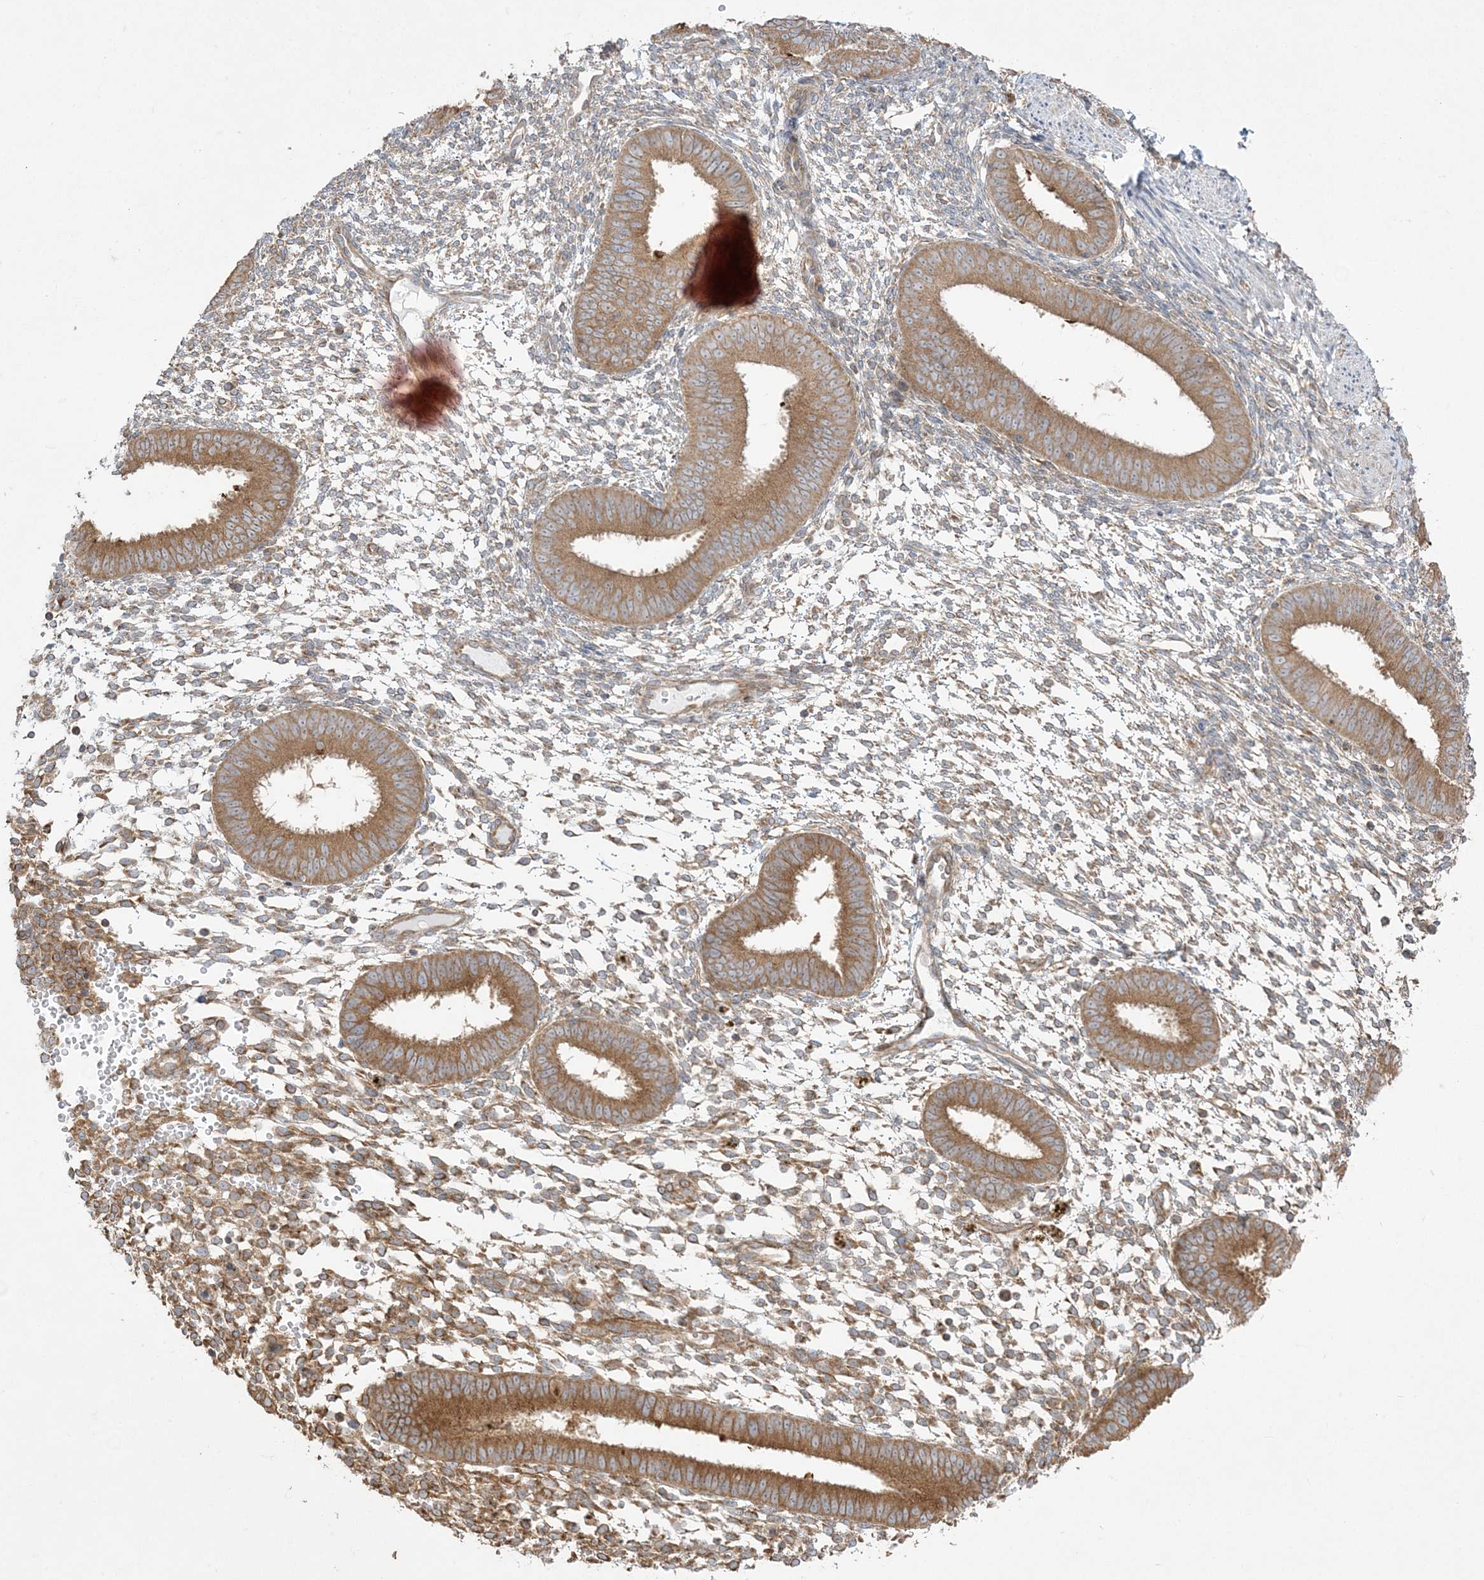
{"staining": {"intensity": "moderate", "quantity": "25%-75%", "location": "cytoplasmic/membranous"}, "tissue": "endometrium", "cell_type": "Cells in endometrial stroma", "image_type": "normal", "snomed": [{"axis": "morphology", "description": "Normal tissue, NOS"}, {"axis": "topography", "description": "Uterus"}, {"axis": "topography", "description": "Endometrium"}], "caption": "Immunohistochemistry (DAB) staining of normal human endometrium displays moderate cytoplasmic/membranous protein positivity in approximately 25%-75% of cells in endometrial stroma.", "gene": "ZC3H6", "patient": {"sex": "female", "age": 48}}